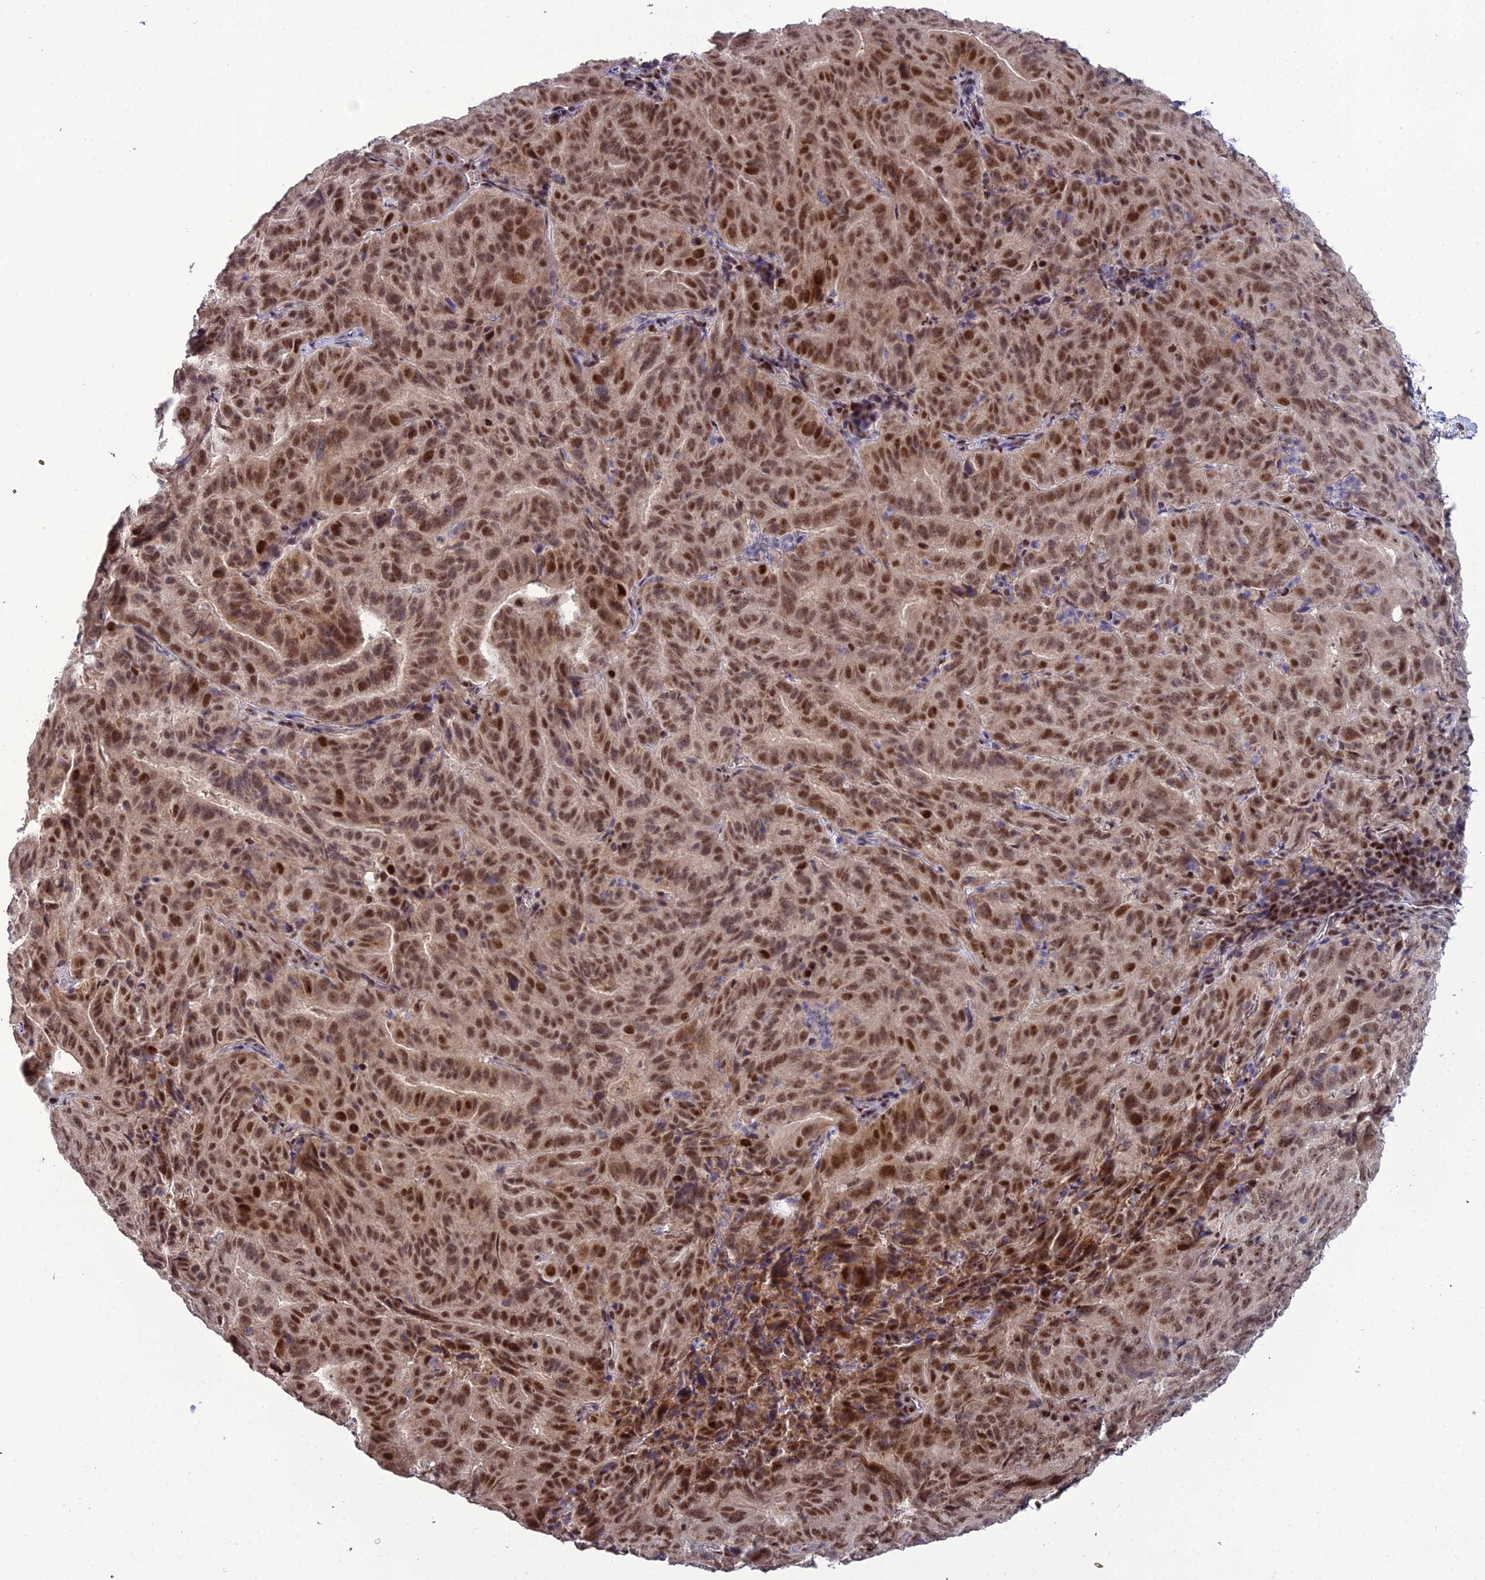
{"staining": {"intensity": "moderate", "quantity": ">75%", "location": "nuclear"}, "tissue": "pancreatic cancer", "cell_type": "Tumor cells", "image_type": "cancer", "snomed": [{"axis": "morphology", "description": "Adenocarcinoma, NOS"}, {"axis": "topography", "description": "Pancreas"}], "caption": "Immunohistochemistry (DAB) staining of pancreatic adenocarcinoma demonstrates moderate nuclear protein expression in about >75% of tumor cells. The staining is performed using DAB (3,3'-diaminobenzidine) brown chromogen to label protein expression. The nuclei are counter-stained blue using hematoxylin.", "gene": "ARL2", "patient": {"sex": "male", "age": 63}}